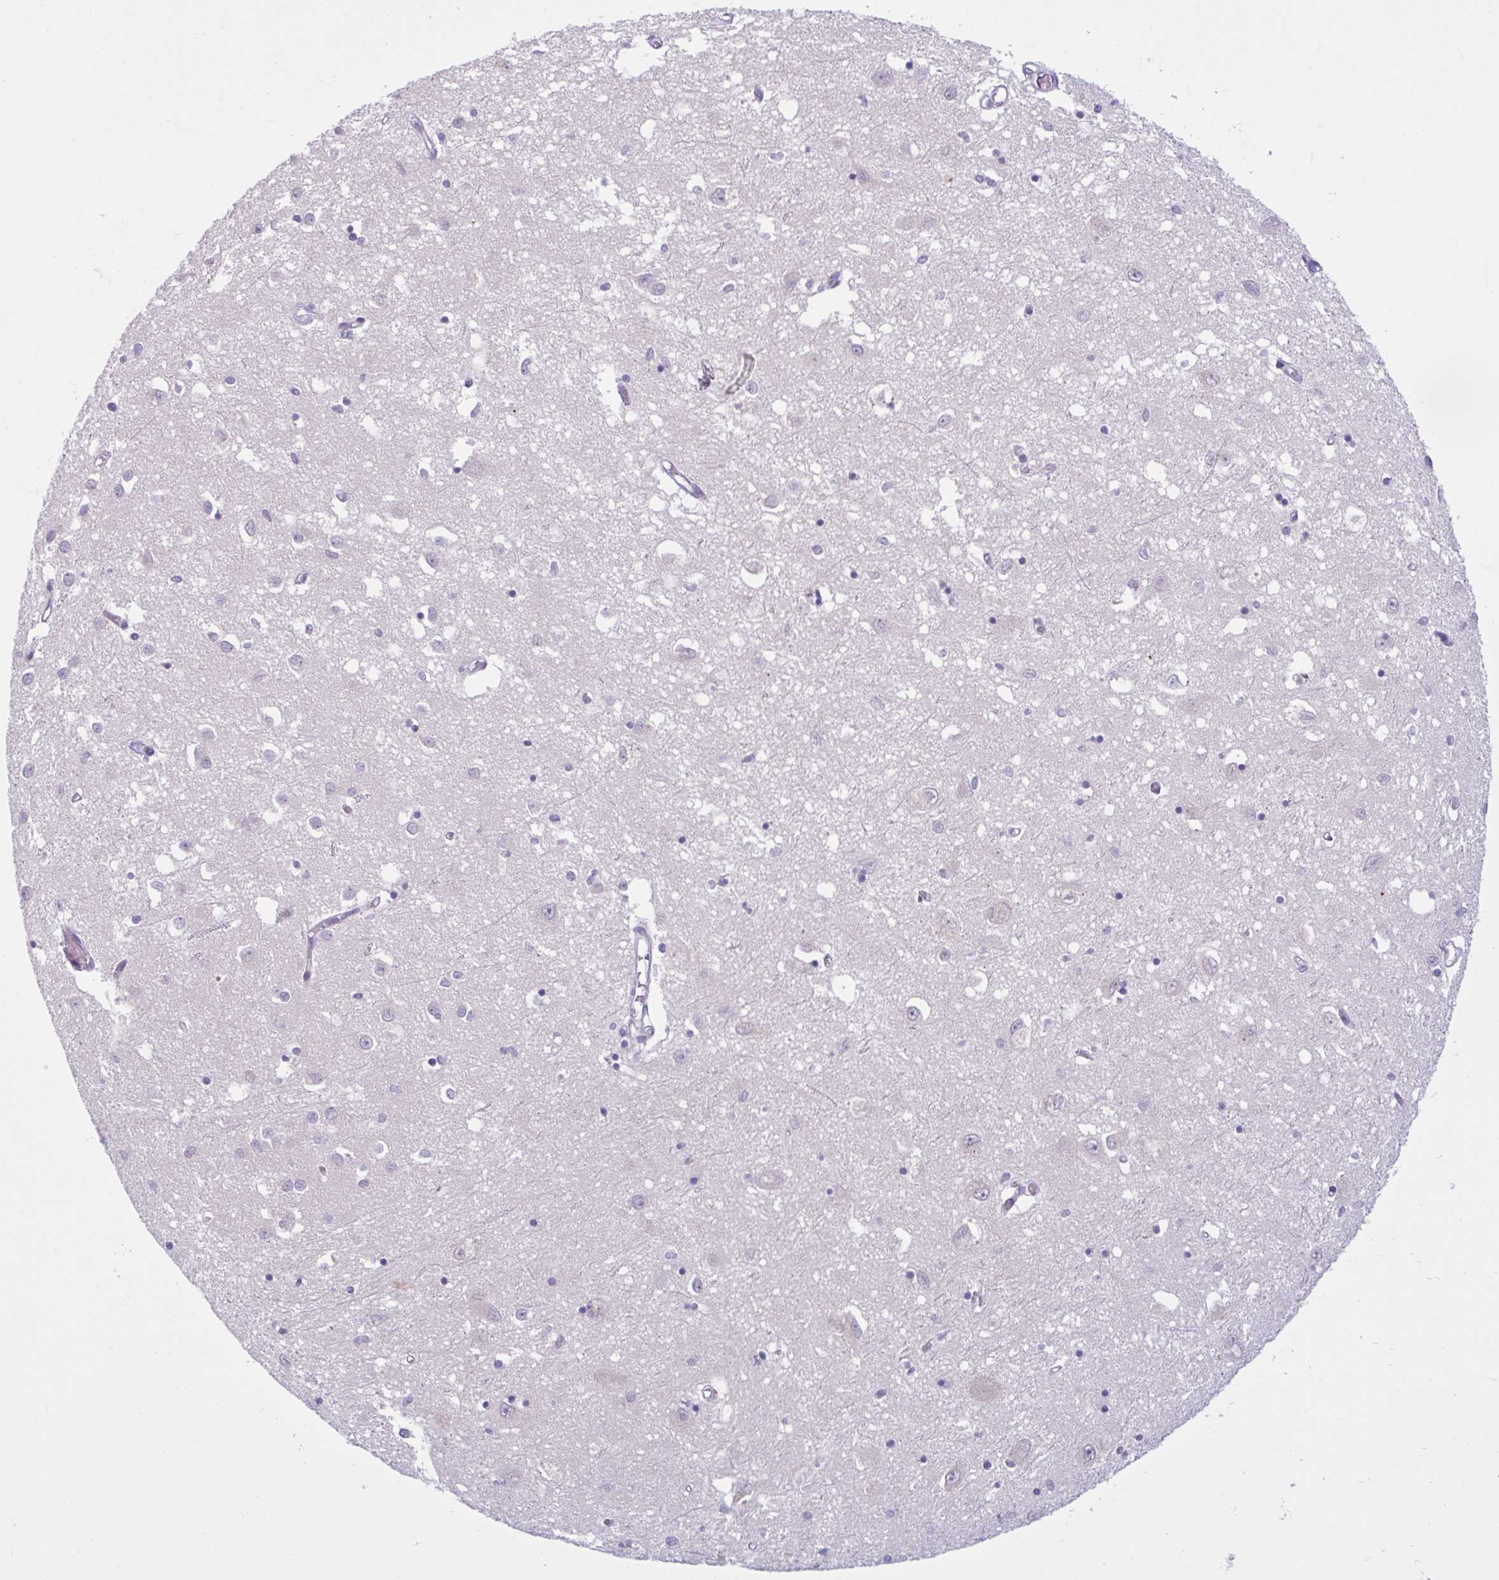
{"staining": {"intensity": "negative", "quantity": "none", "location": "none"}, "tissue": "caudate", "cell_type": "Glial cells", "image_type": "normal", "snomed": [{"axis": "morphology", "description": "Normal tissue, NOS"}, {"axis": "topography", "description": "Lateral ventricle wall"}], "caption": "This image is of benign caudate stained with IHC to label a protein in brown with the nuclei are counter-stained blue. There is no staining in glial cells. (Stains: DAB immunohistochemistry (IHC) with hematoxylin counter stain, Microscopy: brightfield microscopy at high magnification).", "gene": "FAM153A", "patient": {"sex": "male", "age": 70}}